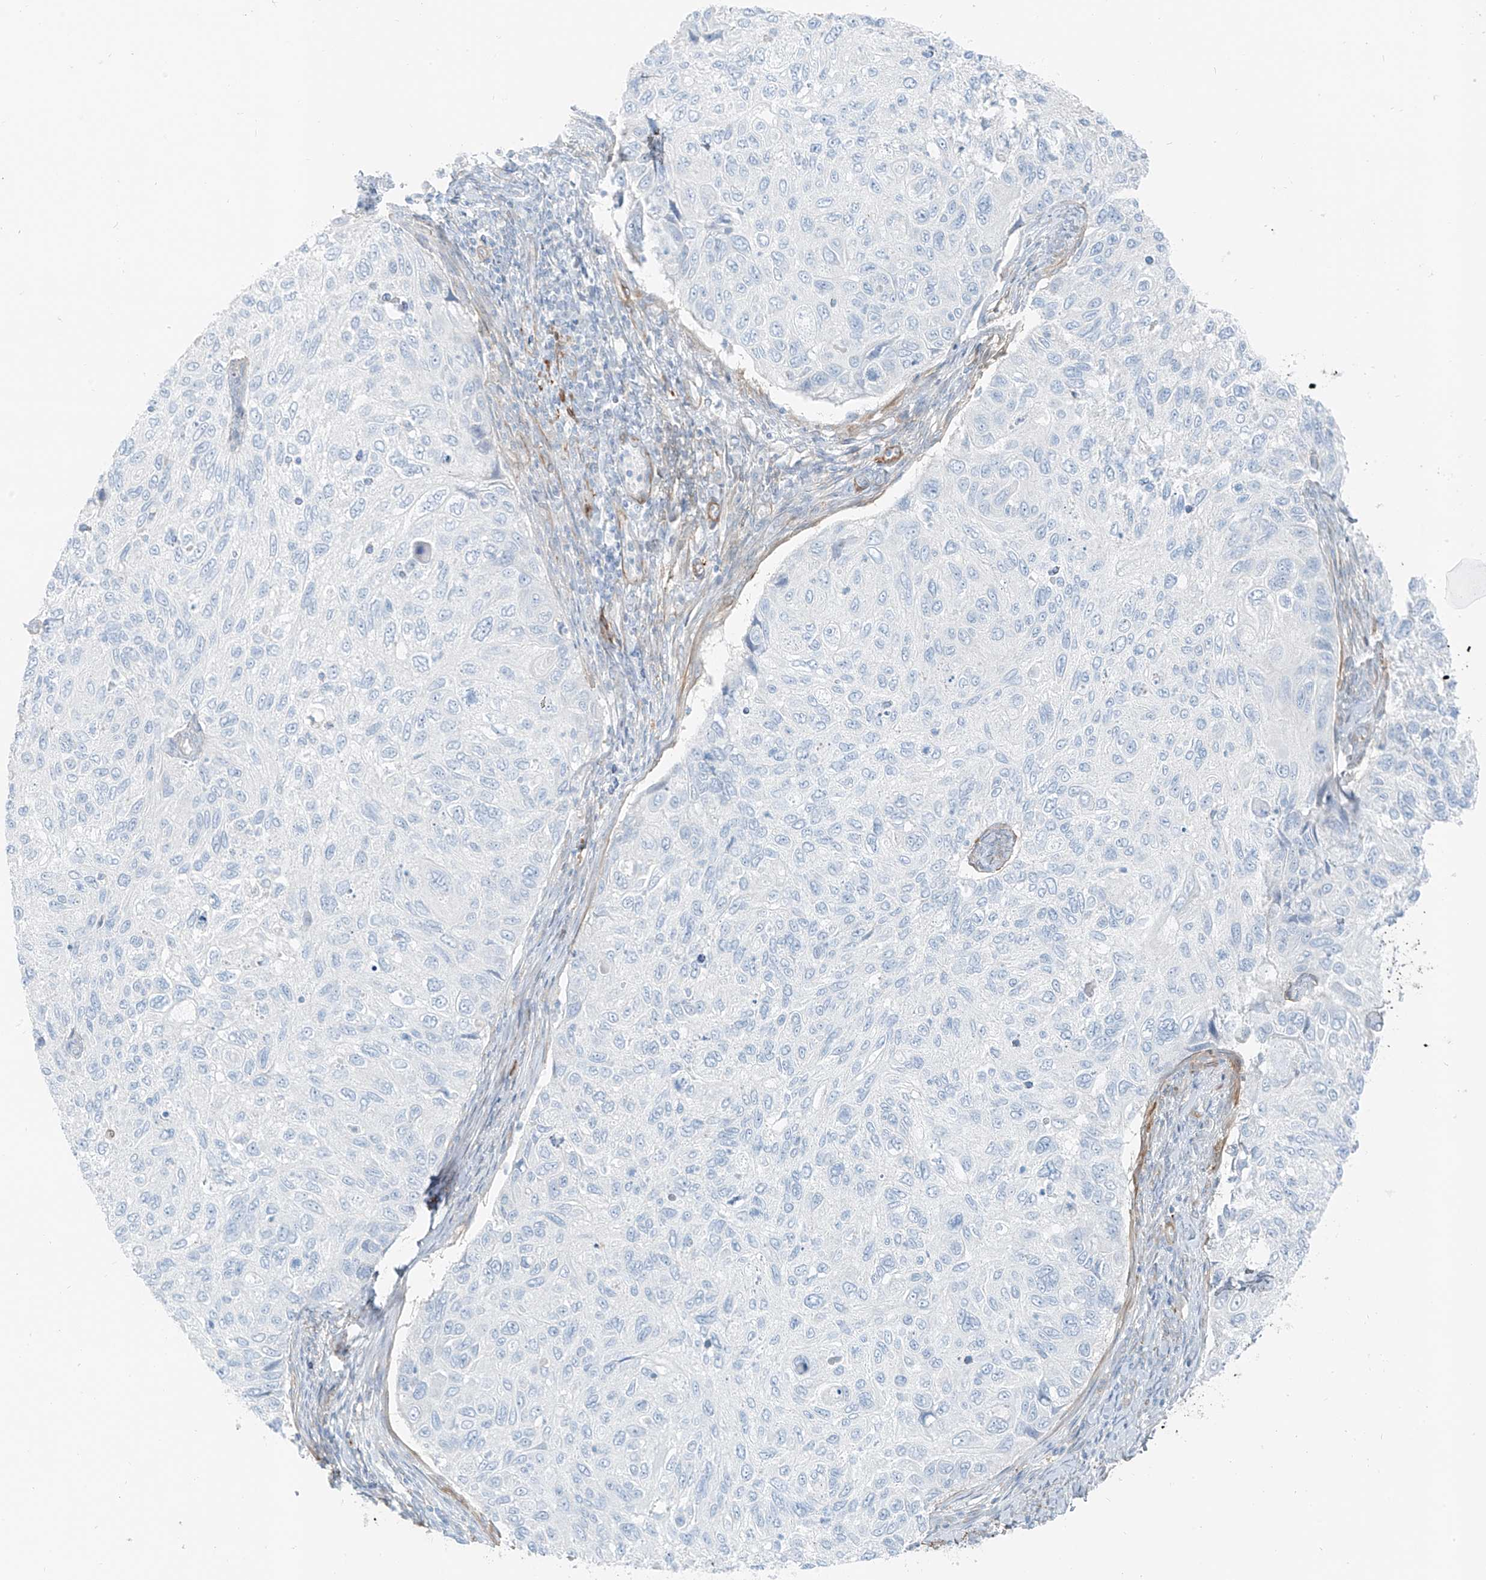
{"staining": {"intensity": "negative", "quantity": "none", "location": "none"}, "tissue": "cervical cancer", "cell_type": "Tumor cells", "image_type": "cancer", "snomed": [{"axis": "morphology", "description": "Squamous cell carcinoma, NOS"}, {"axis": "topography", "description": "Cervix"}], "caption": "High magnification brightfield microscopy of cervical squamous cell carcinoma stained with DAB (brown) and counterstained with hematoxylin (blue): tumor cells show no significant positivity.", "gene": "SMCP", "patient": {"sex": "female", "age": 70}}